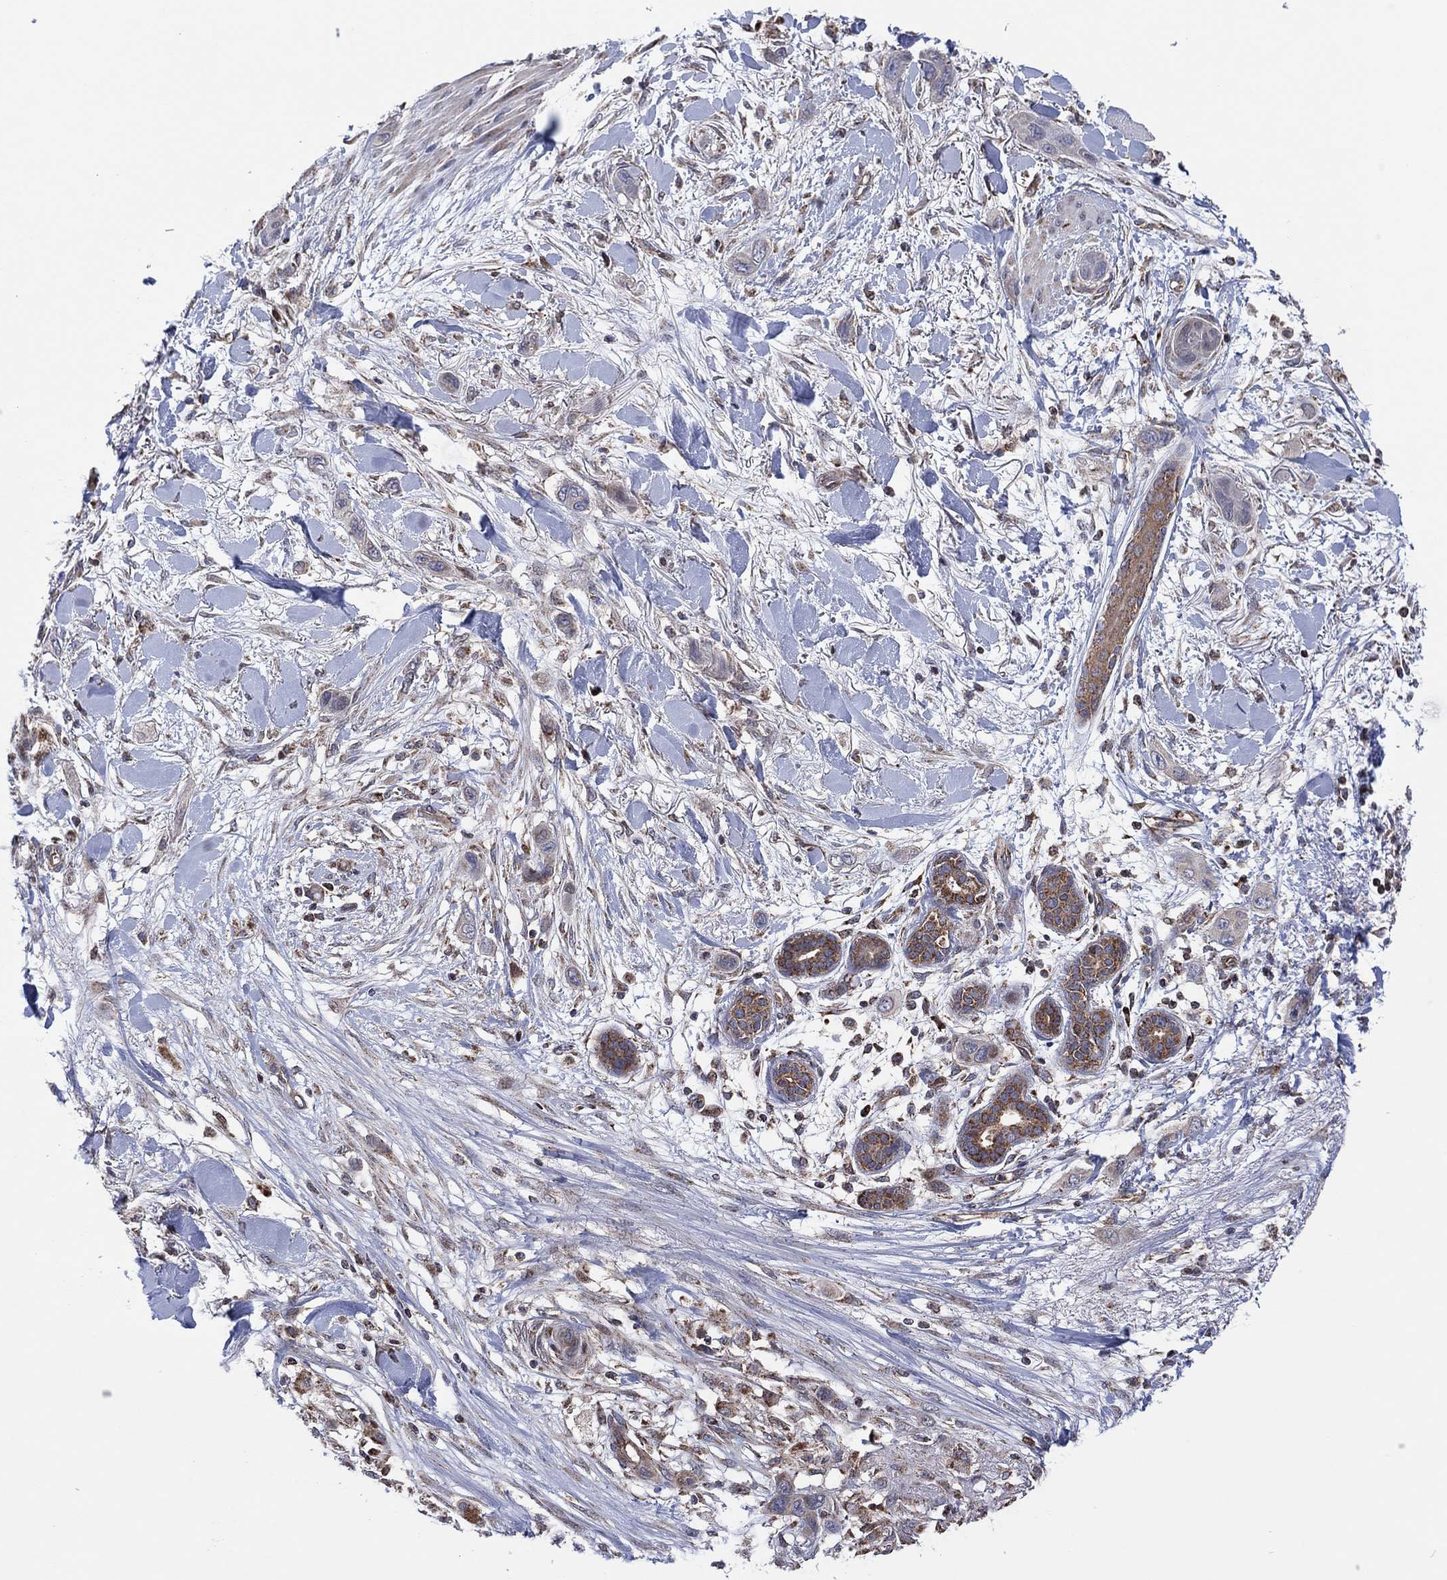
{"staining": {"intensity": "negative", "quantity": "none", "location": "none"}, "tissue": "skin cancer", "cell_type": "Tumor cells", "image_type": "cancer", "snomed": [{"axis": "morphology", "description": "Squamous cell carcinoma, NOS"}, {"axis": "topography", "description": "Skin"}], "caption": "An IHC histopathology image of squamous cell carcinoma (skin) is shown. There is no staining in tumor cells of squamous cell carcinoma (skin).", "gene": "PIDD1", "patient": {"sex": "male", "age": 79}}